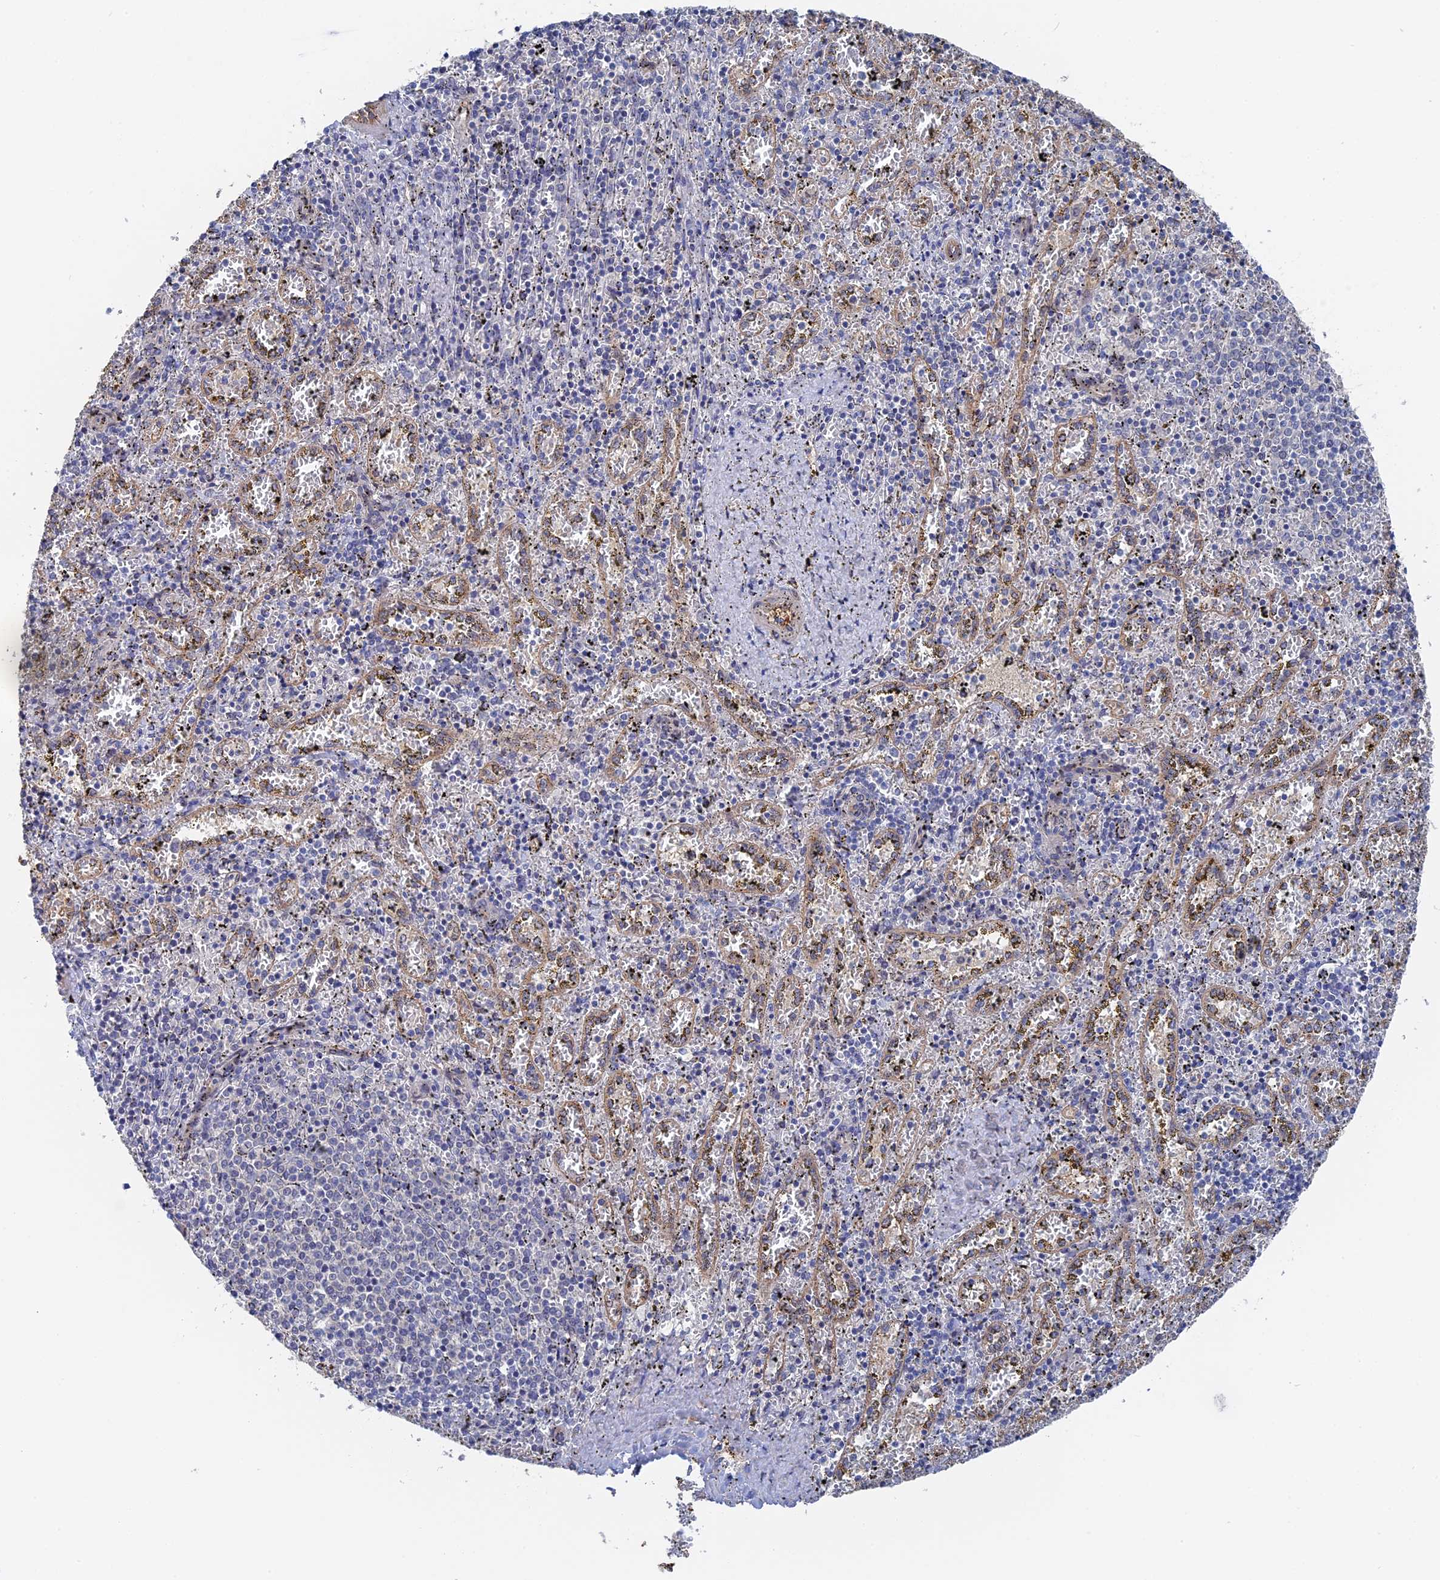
{"staining": {"intensity": "negative", "quantity": "none", "location": "none"}, "tissue": "spleen", "cell_type": "Cells in red pulp", "image_type": "normal", "snomed": [{"axis": "morphology", "description": "Normal tissue, NOS"}, {"axis": "topography", "description": "Spleen"}], "caption": "Immunohistochemical staining of unremarkable spleen shows no significant expression in cells in red pulp.", "gene": "MTHFSD", "patient": {"sex": "male", "age": 11}}